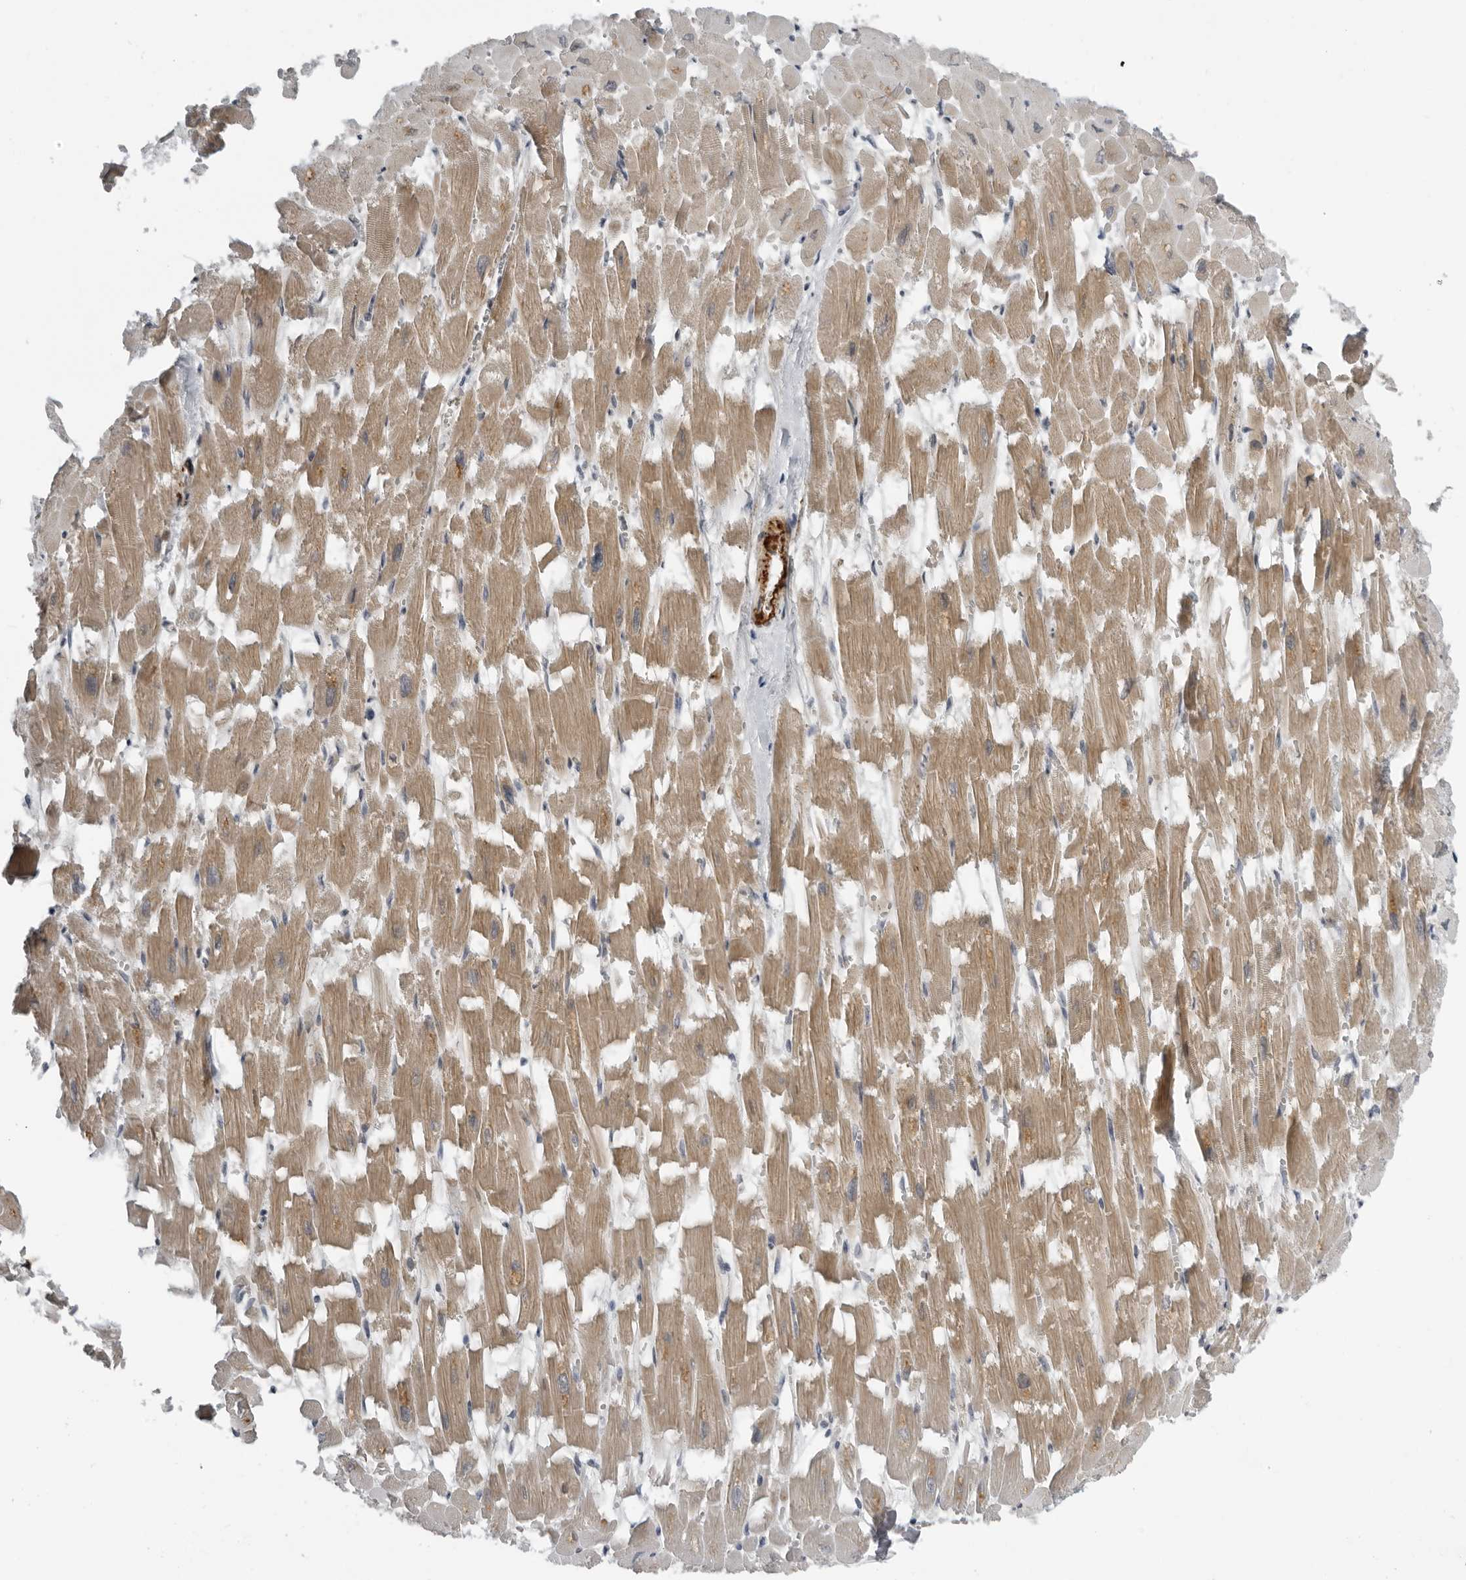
{"staining": {"intensity": "moderate", "quantity": "25%-75%", "location": "cytoplasmic/membranous"}, "tissue": "heart muscle", "cell_type": "Cardiomyocytes", "image_type": "normal", "snomed": [{"axis": "morphology", "description": "Normal tissue, NOS"}, {"axis": "topography", "description": "Heart"}], "caption": "Immunohistochemical staining of normal human heart muscle displays moderate cytoplasmic/membranous protein positivity in approximately 25%-75% of cardiomyocytes.", "gene": "ALPK2", "patient": {"sex": "male", "age": 54}}